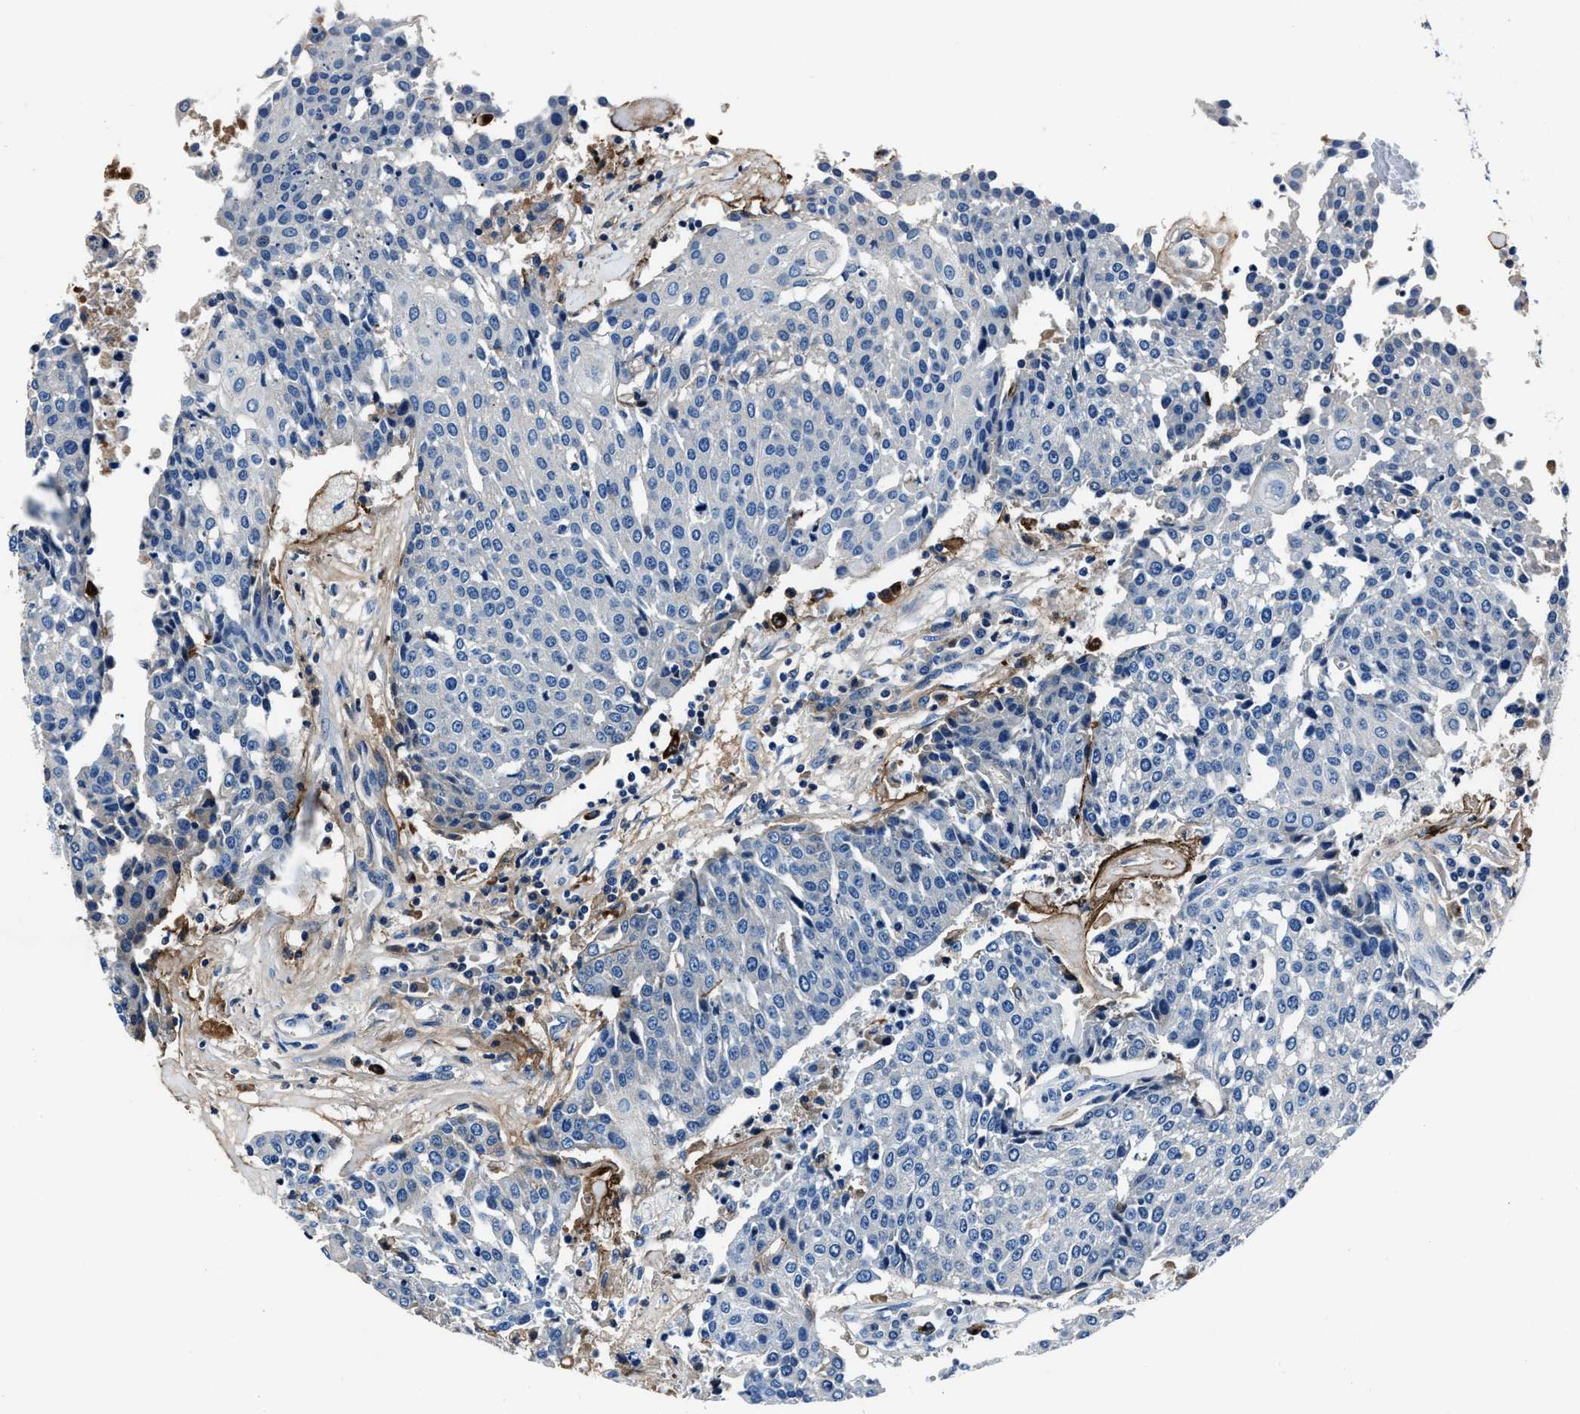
{"staining": {"intensity": "negative", "quantity": "none", "location": "none"}, "tissue": "urothelial cancer", "cell_type": "Tumor cells", "image_type": "cancer", "snomed": [{"axis": "morphology", "description": "Urothelial carcinoma, High grade"}, {"axis": "topography", "description": "Urinary bladder"}], "caption": "High-grade urothelial carcinoma was stained to show a protein in brown. There is no significant staining in tumor cells. (Immunohistochemistry (ihc), brightfield microscopy, high magnification).", "gene": "FGL2", "patient": {"sex": "female", "age": 85}}